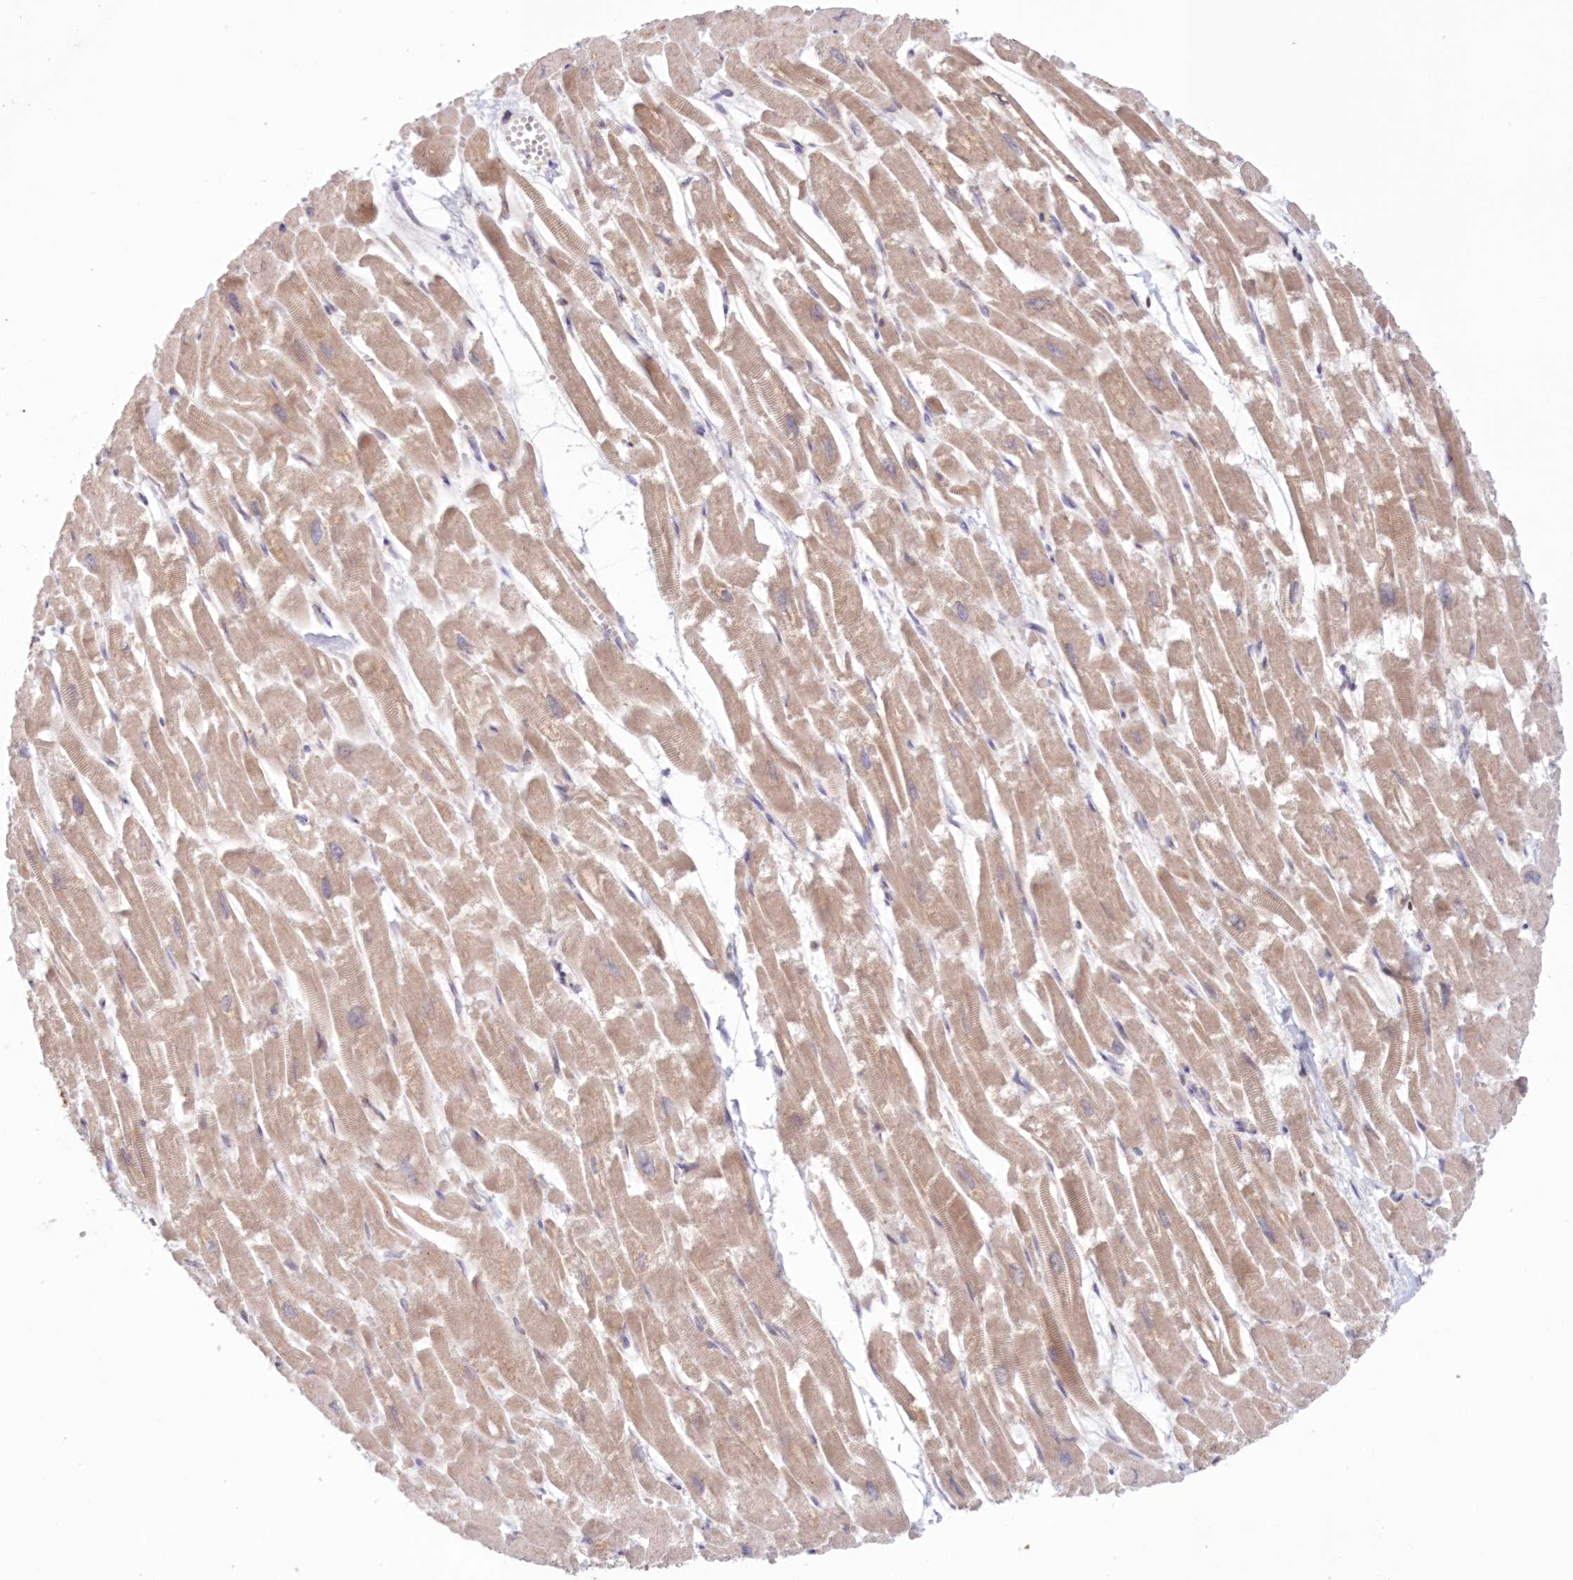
{"staining": {"intensity": "moderate", "quantity": ">75%", "location": "cytoplasmic/membranous"}, "tissue": "heart muscle", "cell_type": "Cardiomyocytes", "image_type": "normal", "snomed": [{"axis": "morphology", "description": "Normal tissue, NOS"}, {"axis": "topography", "description": "Heart"}], "caption": "Immunohistochemistry (IHC) (DAB) staining of benign human heart muscle displays moderate cytoplasmic/membranous protein positivity in about >75% of cardiomyocytes. Nuclei are stained in blue.", "gene": "PCYOX1L", "patient": {"sex": "male", "age": 54}}